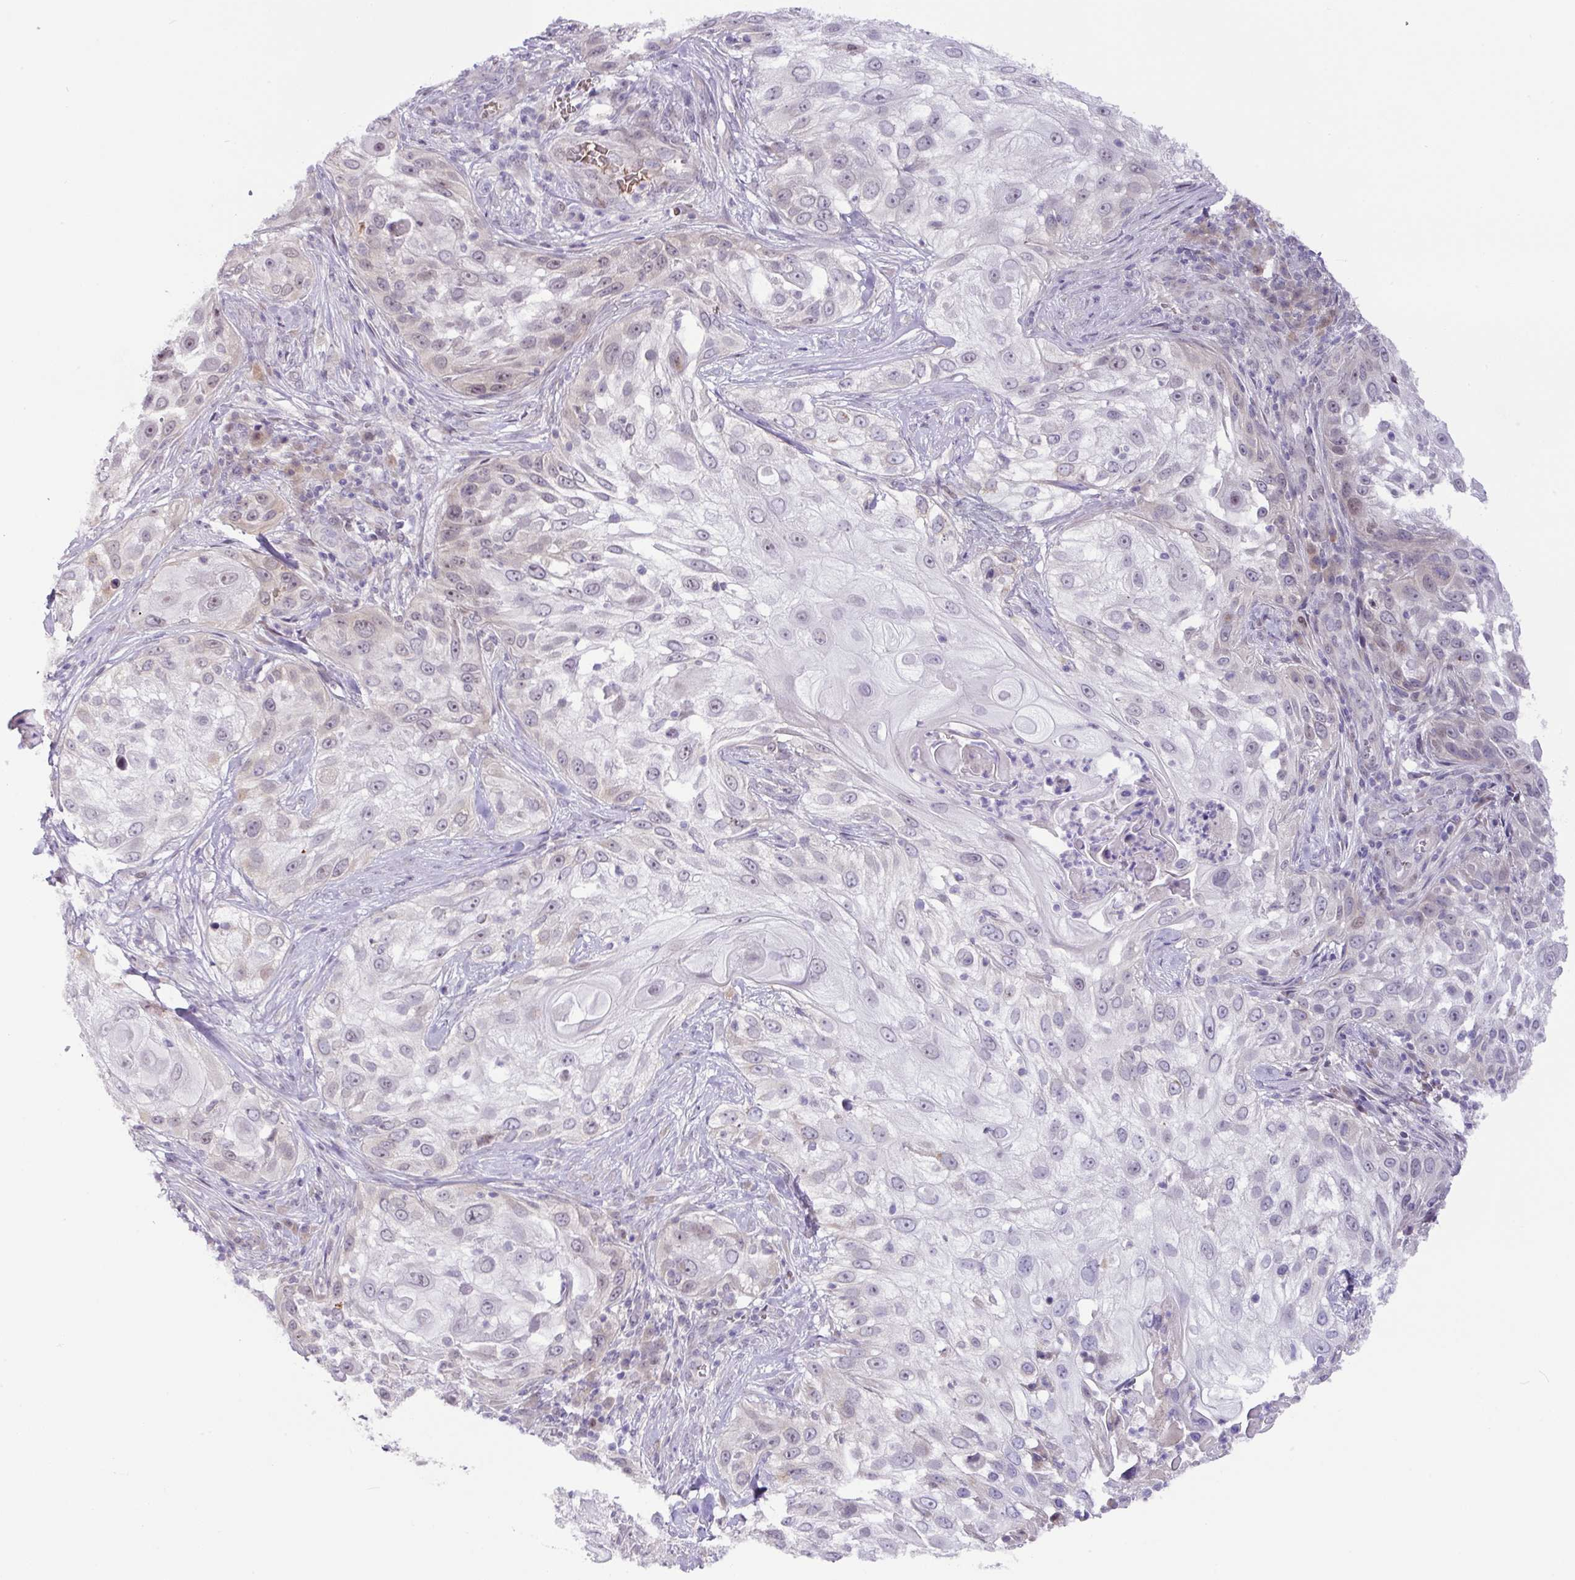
{"staining": {"intensity": "negative", "quantity": "none", "location": "none"}, "tissue": "skin cancer", "cell_type": "Tumor cells", "image_type": "cancer", "snomed": [{"axis": "morphology", "description": "Squamous cell carcinoma, NOS"}, {"axis": "topography", "description": "Skin"}], "caption": "The photomicrograph exhibits no significant staining in tumor cells of skin squamous cell carcinoma.", "gene": "PARP2", "patient": {"sex": "female", "age": 44}}